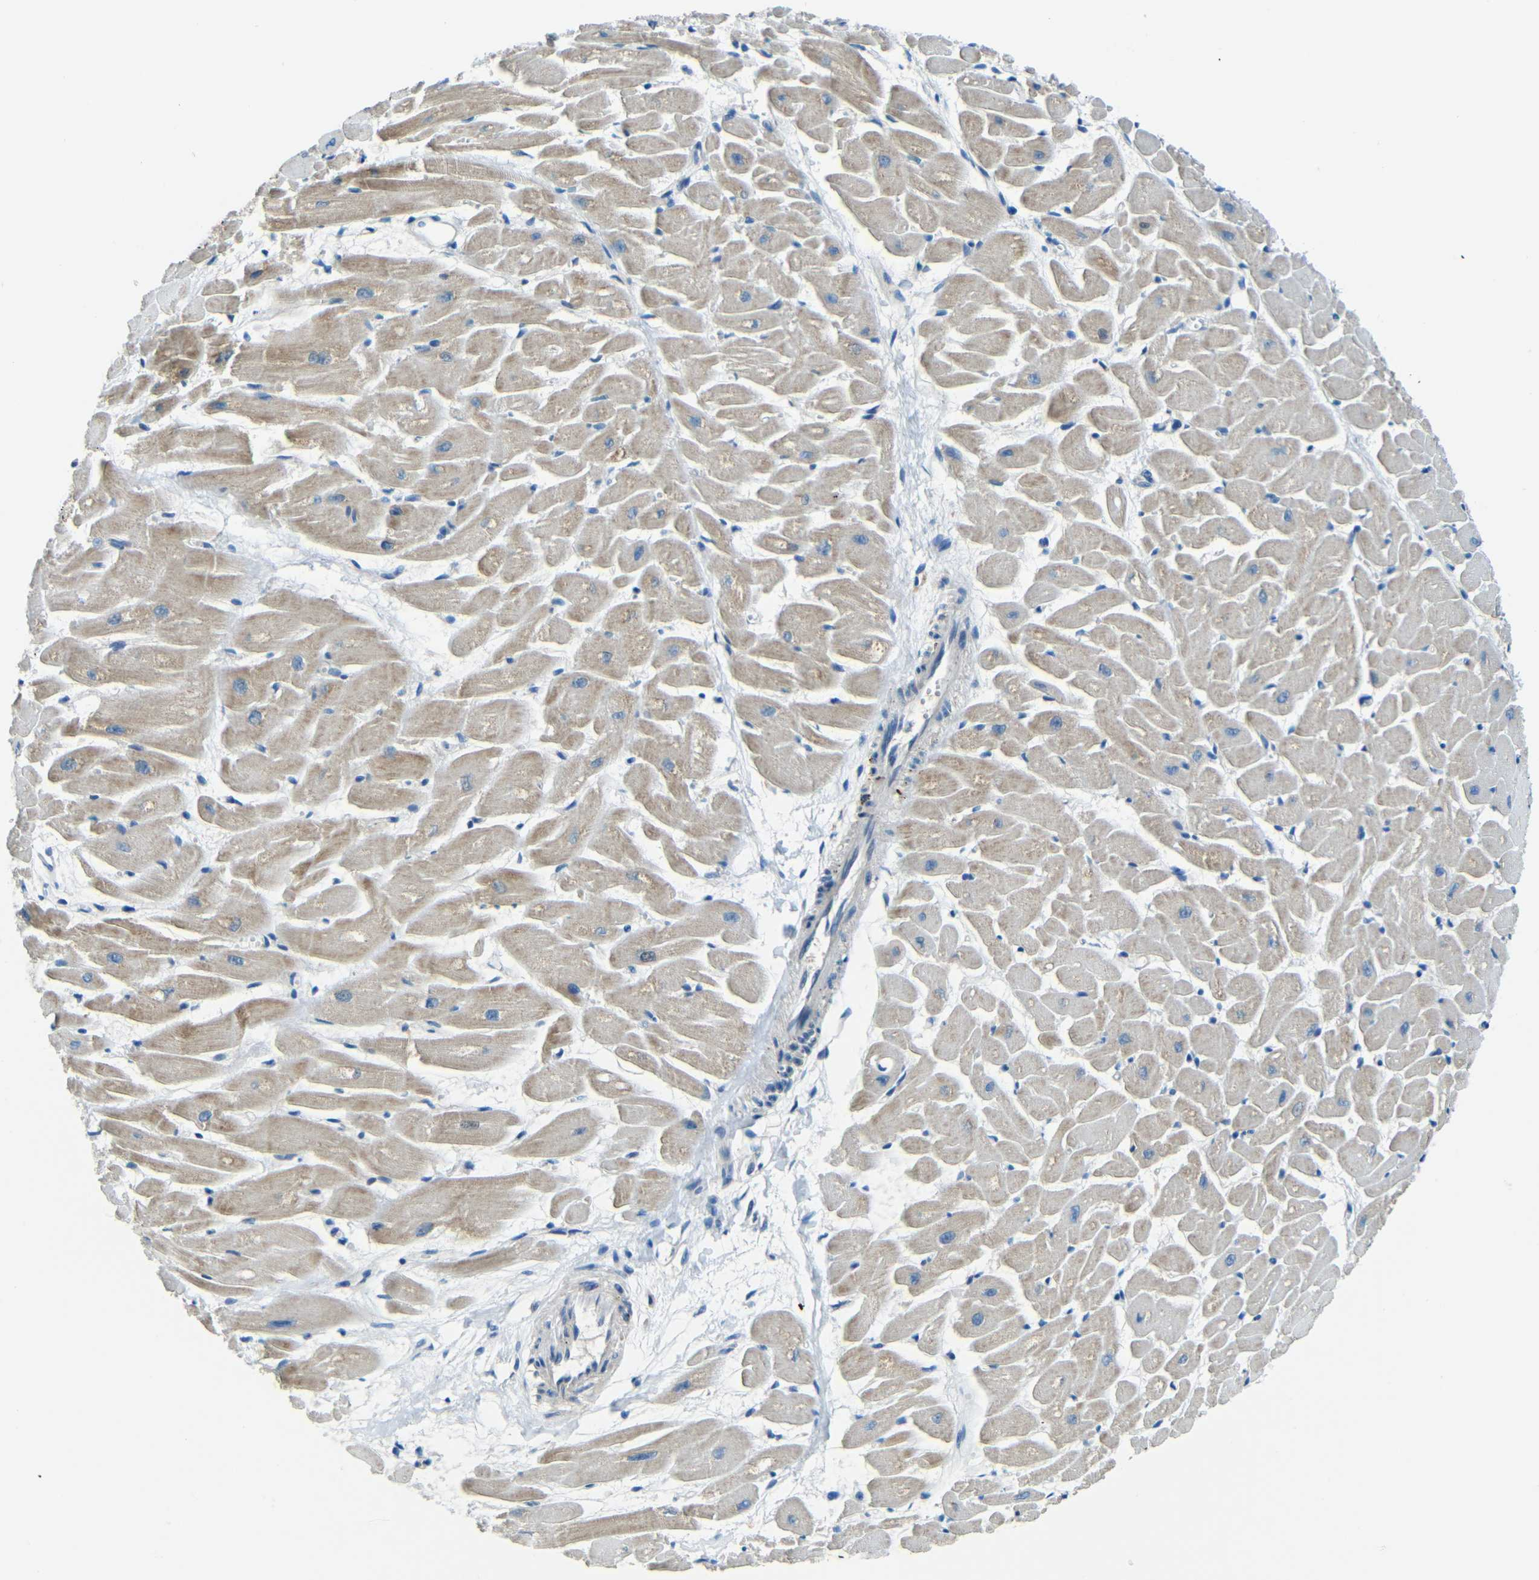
{"staining": {"intensity": "moderate", "quantity": ">75%", "location": "cytoplasmic/membranous"}, "tissue": "heart muscle", "cell_type": "Cardiomyocytes", "image_type": "normal", "snomed": [{"axis": "morphology", "description": "Normal tissue, NOS"}, {"axis": "topography", "description": "Heart"}], "caption": "Unremarkable heart muscle was stained to show a protein in brown. There is medium levels of moderate cytoplasmic/membranous expression in approximately >75% of cardiomyocytes. The protein is shown in brown color, while the nuclei are stained blue.", "gene": "ANKRD22", "patient": {"sex": "female", "age": 19}}